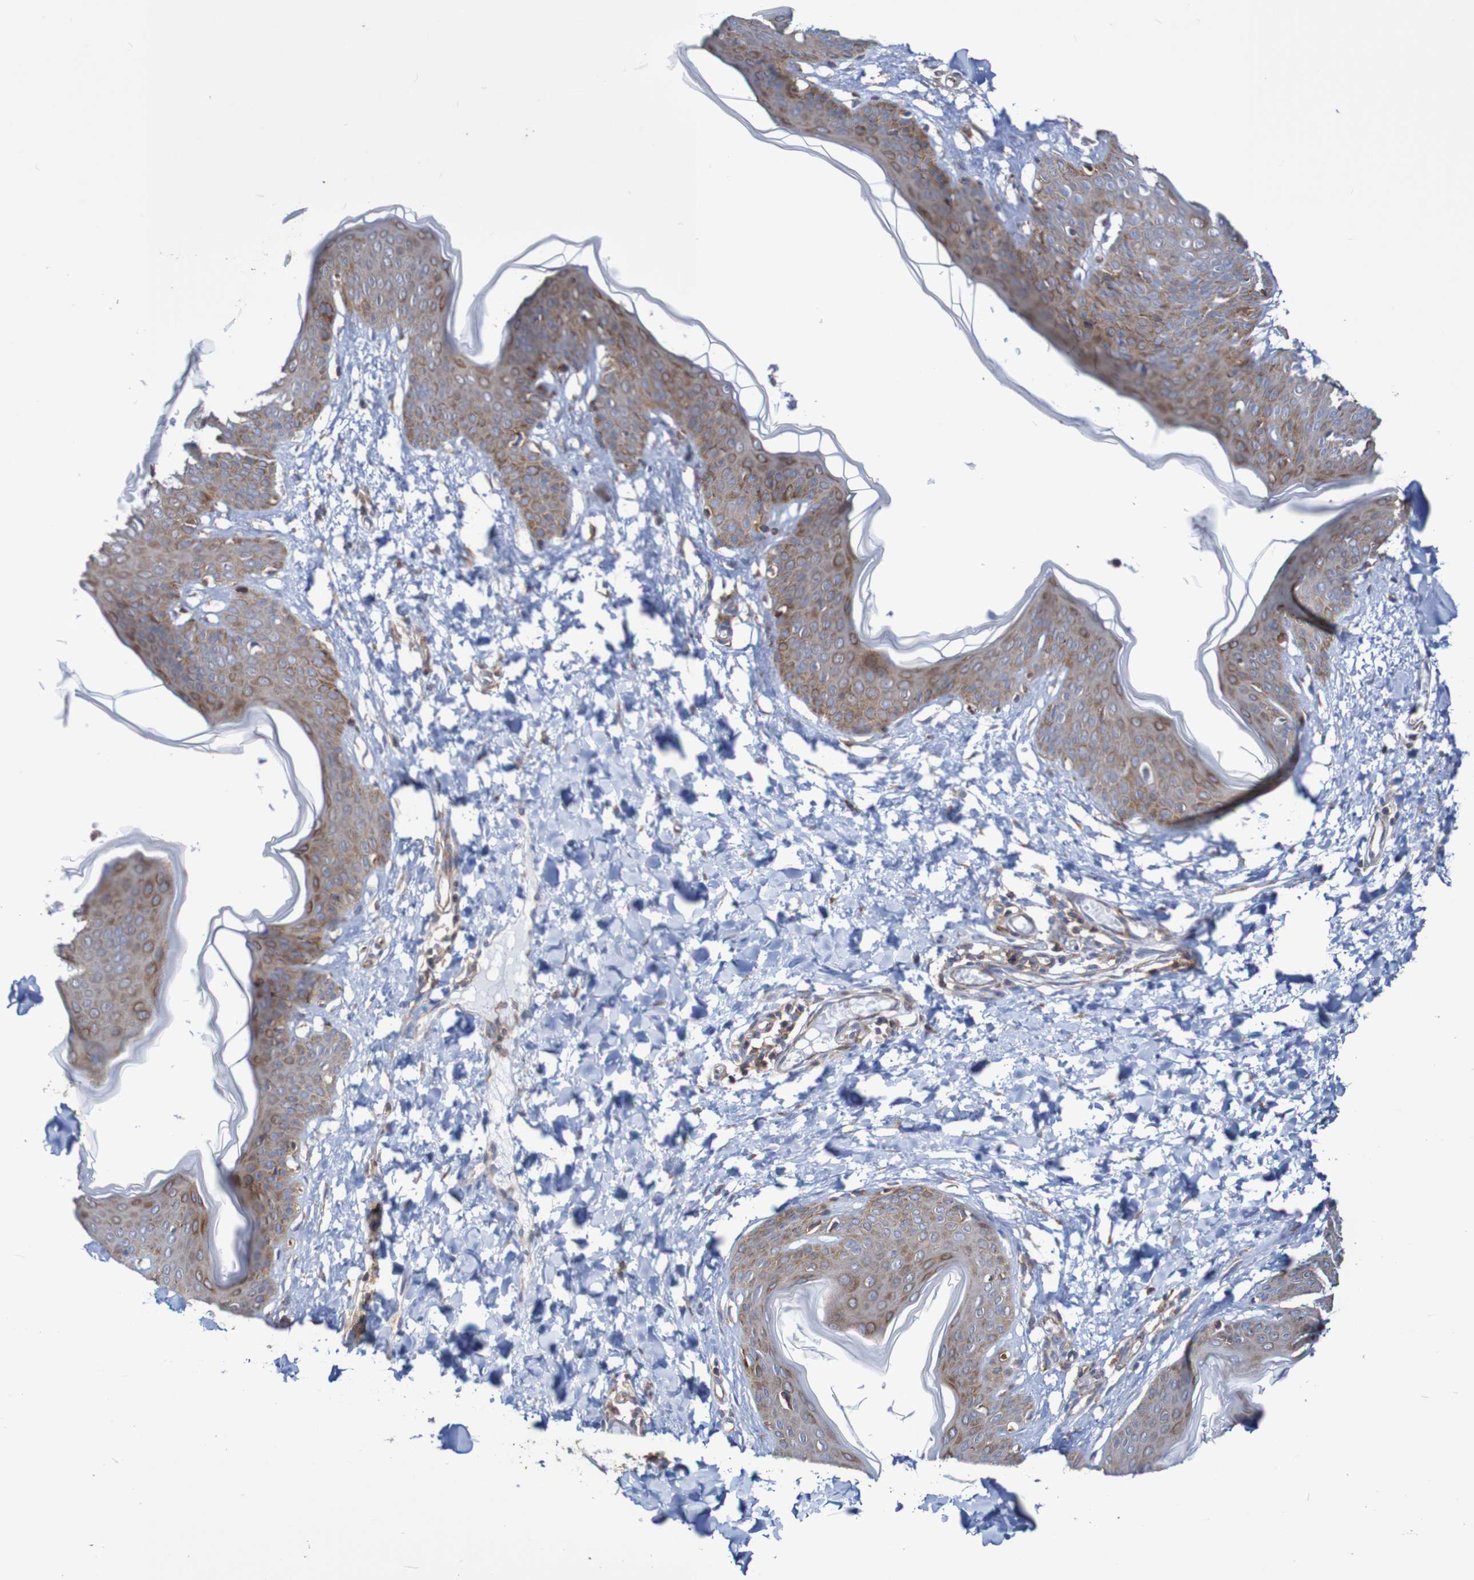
{"staining": {"intensity": "moderate", "quantity": ">75%", "location": "cytoplasmic/membranous"}, "tissue": "skin", "cell_type": "Fibroblasts", "image_type": "normal", "snomed": [{"axis": "morphology", "description": "Normal tissue, NOS"}, {"axis": "topography", "description": "Skin"}], "caption": "Immunohistochemical staining of unremarkable human skin reveals >75% levels of moderate cytoplasmic/membranous protein positivity in approximately >75% of fibroblasts. (Brightfield microscopy of DAB IHC at high magnification).", "gene": "FXR2", "patient": {"sex": "female", "age": 17}}